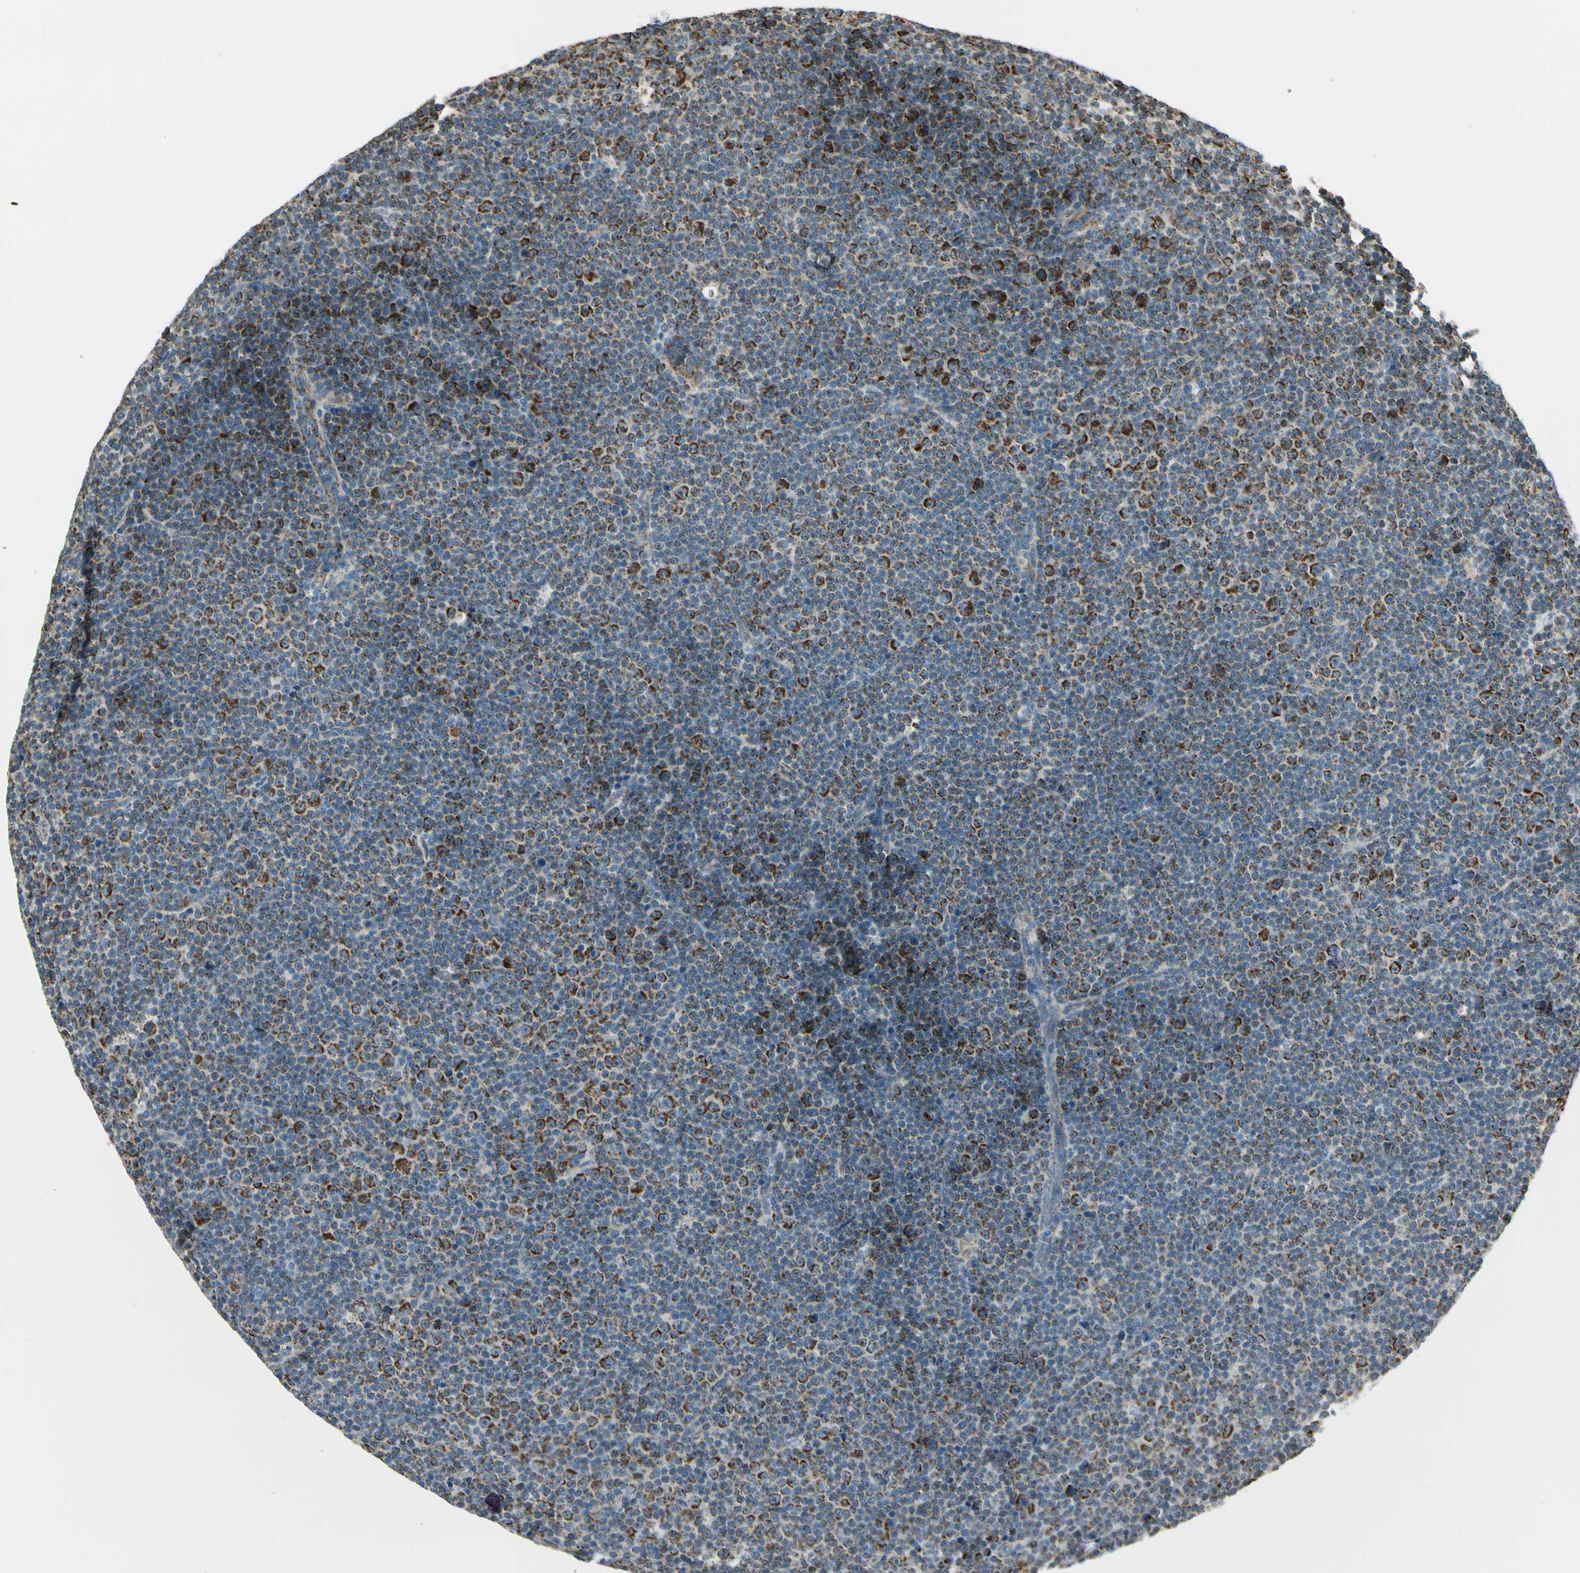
{"staining": {"intensity": "strong", "quantity": "25%-75%", "location": "cytoplasmic/membranous"}, "tissue": "lymphoma", "cell_type": "Tumor cells", "image_type": "cancer", "snomed": [{"axis": "morphology", "description": "Malignant lymphoma, non-Hodgkin's type, Low grade"}, {"axis": "topography", "description": "Lymph node"}], "caption": "Immunohistochemistry (DAB (3,3'-diaminobenzidine)) staining of malignant lymphoma, non-Hodgkin's type (low-grade) exhibits strong cytoplasmic/membranous protein staining in approximately 25%-75% of tumor cells.", "gene": "EPHB3", "patient": {"sex": "female", "age": 67}}